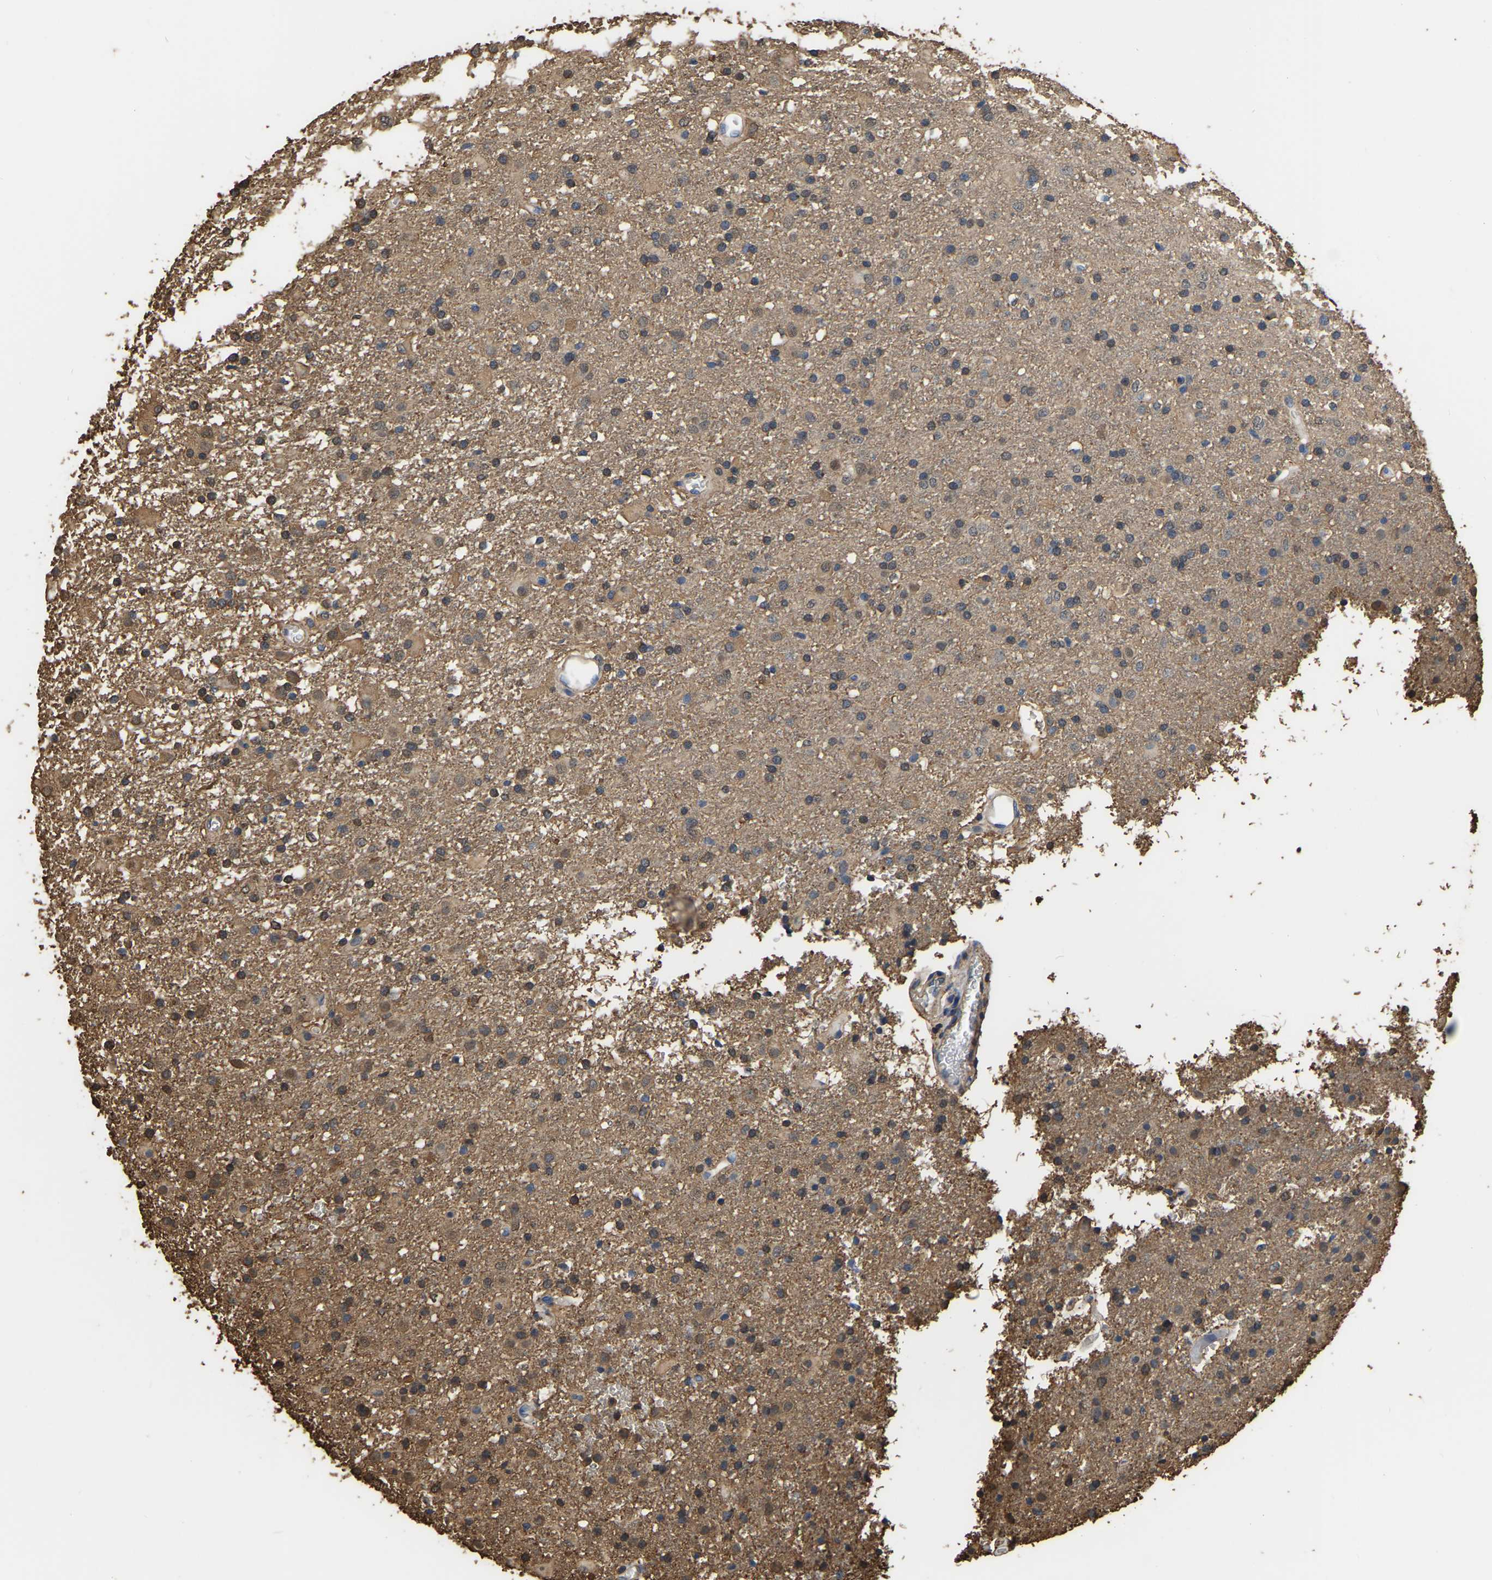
{"staining": {"intensity": "moderate", "quantity": ">75%", "location": "cytoplasmic/membranous"}, "tissue": "glioma", "cell_type": "Tumor cells", "image_type": "cancer", "snomed": [{"axis": "morphology", "description": "Glioma, malignant, Low grade"}, {"axis": "topography", "description": "Brain"}], "caption": "Protein positivity by immunohistochemistry (IHC) displays moderate cytoplasmic/membranous staining in approximately >75% of tumor cells in malignant glioma (low-grade). Nuclei are stained in blue.", "gene": "LDHB", "patient": {"sex": "male", "age": 65}}